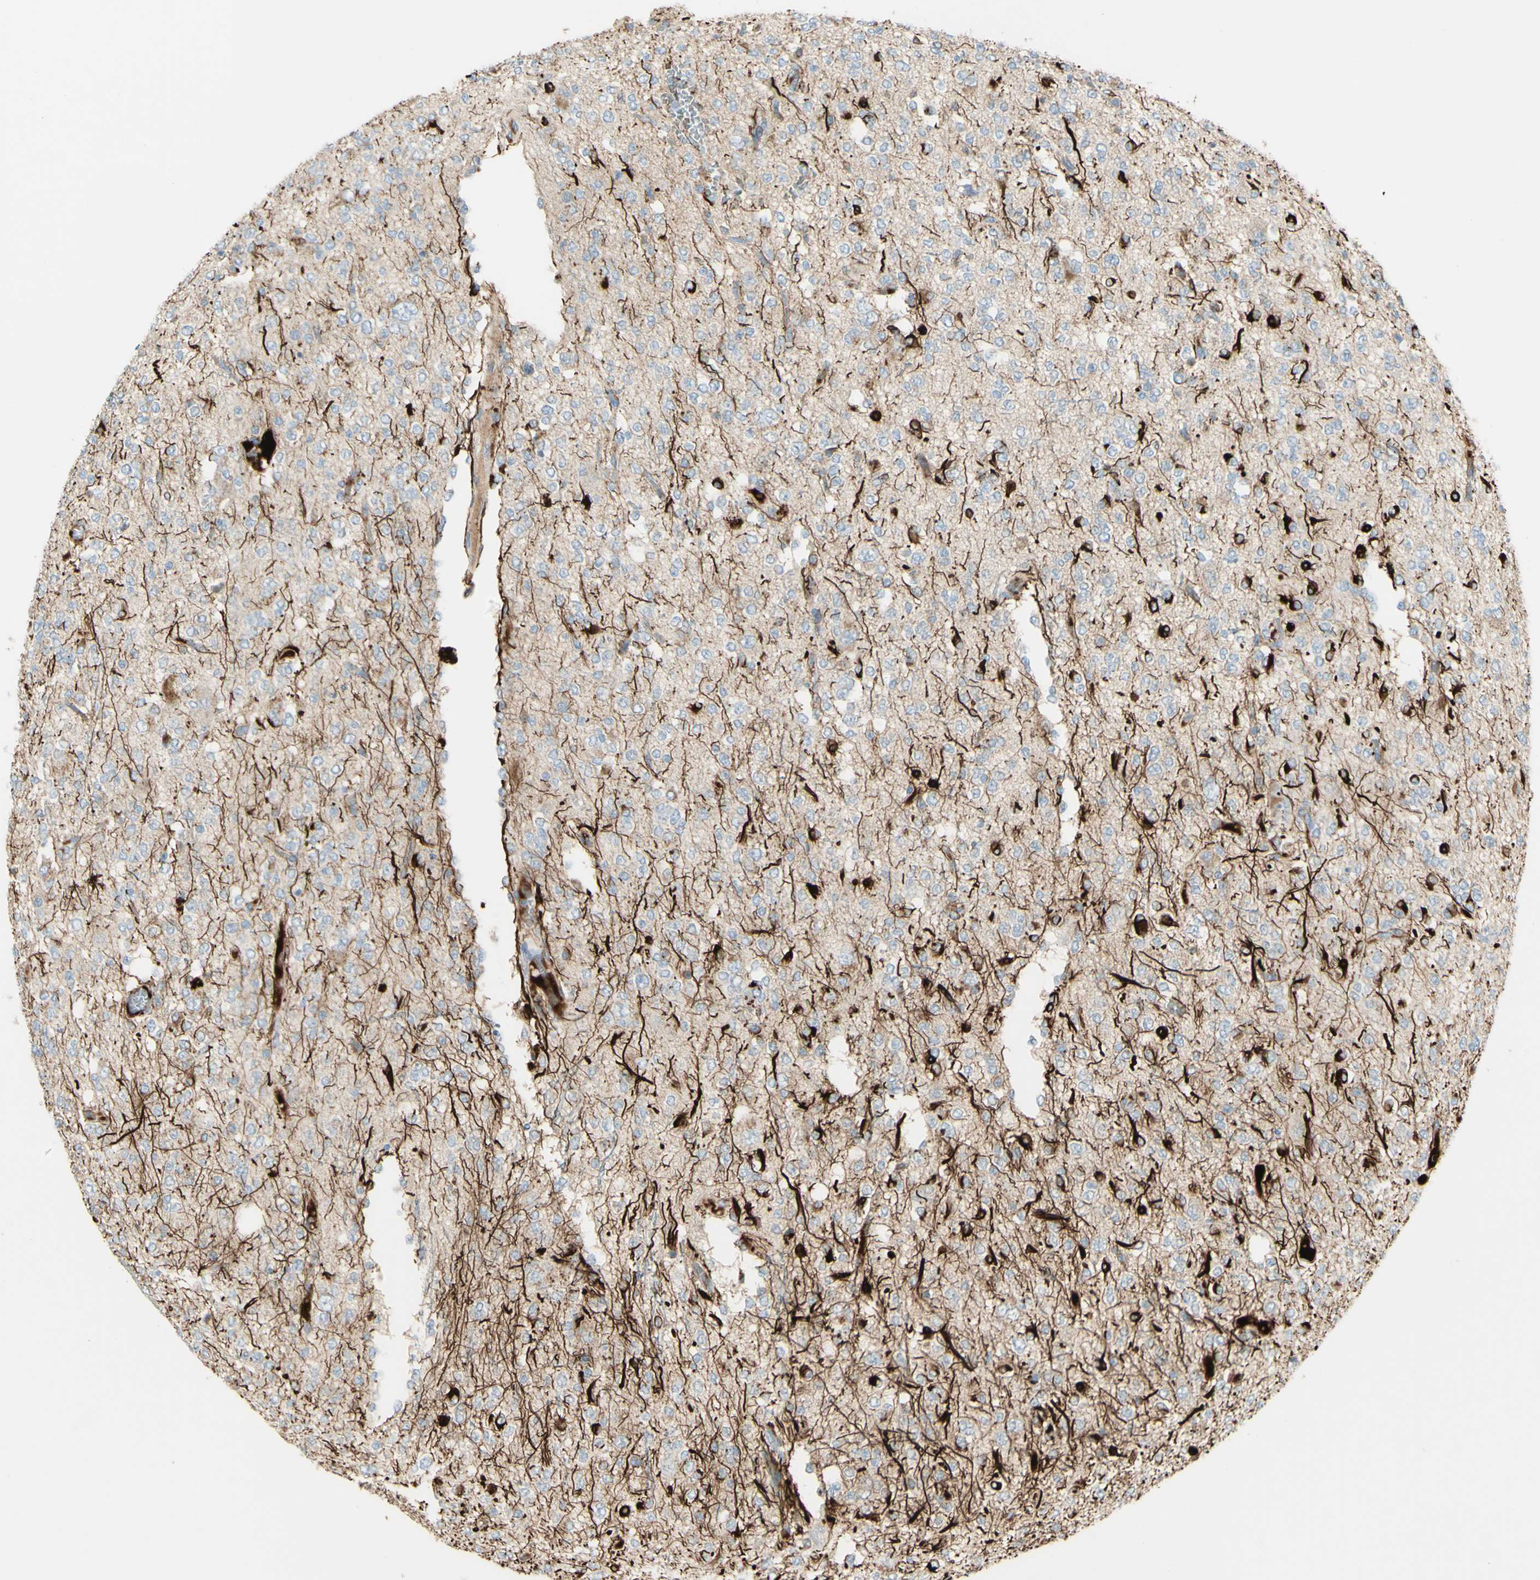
{"staining": {"intensity": "negative", "quantity": "none", "location": "none"}, "tissue": "glioma", "cell_type": "Tumor cells", "image_type": "cancer", "snomed": [{"axis": "morphology", "description": "Glioma, malignant, Low grade"}, {"axis": "topography", "description": "Brain"}], "caption": "Human glioma stained for a protein using IHC exhibits no positivity in tumor cells.", "gene": "GAN", "patient": {"sex": "male", "age": 38}}